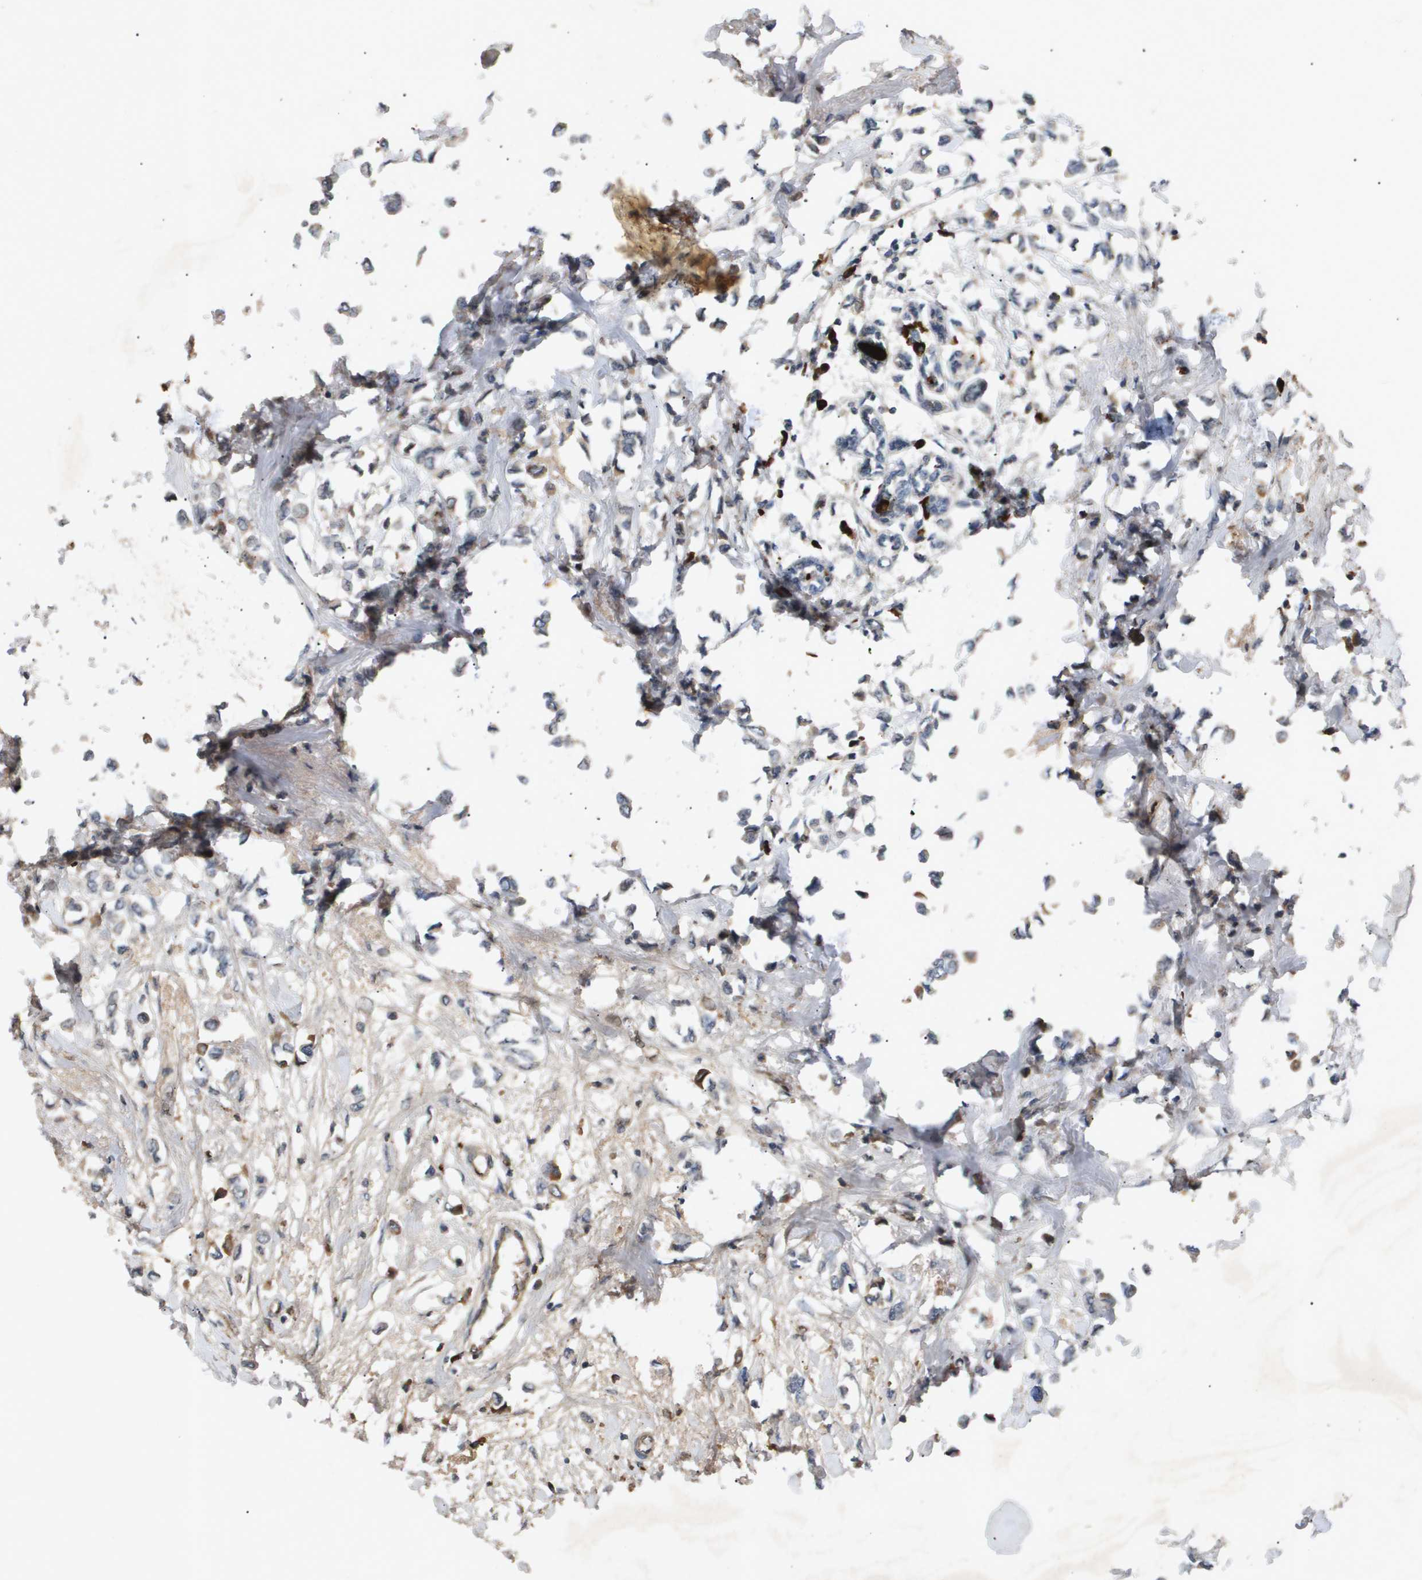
{"staining": {"intensity": "weak", "quantity": "<25%", "location": "cytoplasmic/membranous"}, "tissue": "breast cancer", "cell_type": "Tumor cells", "image_type": "cancer", "snomed": [{"axis": "morphology", "description": "Lobular carcinoma"}, {"axis": "topography", "description": "Breast"}], "caption": "The histopathology image displays no staining of tumor cells in breast cancer (lobular carcinoma).", "gene": "ERG", "patient": {"sex": "female", "age": 51}}